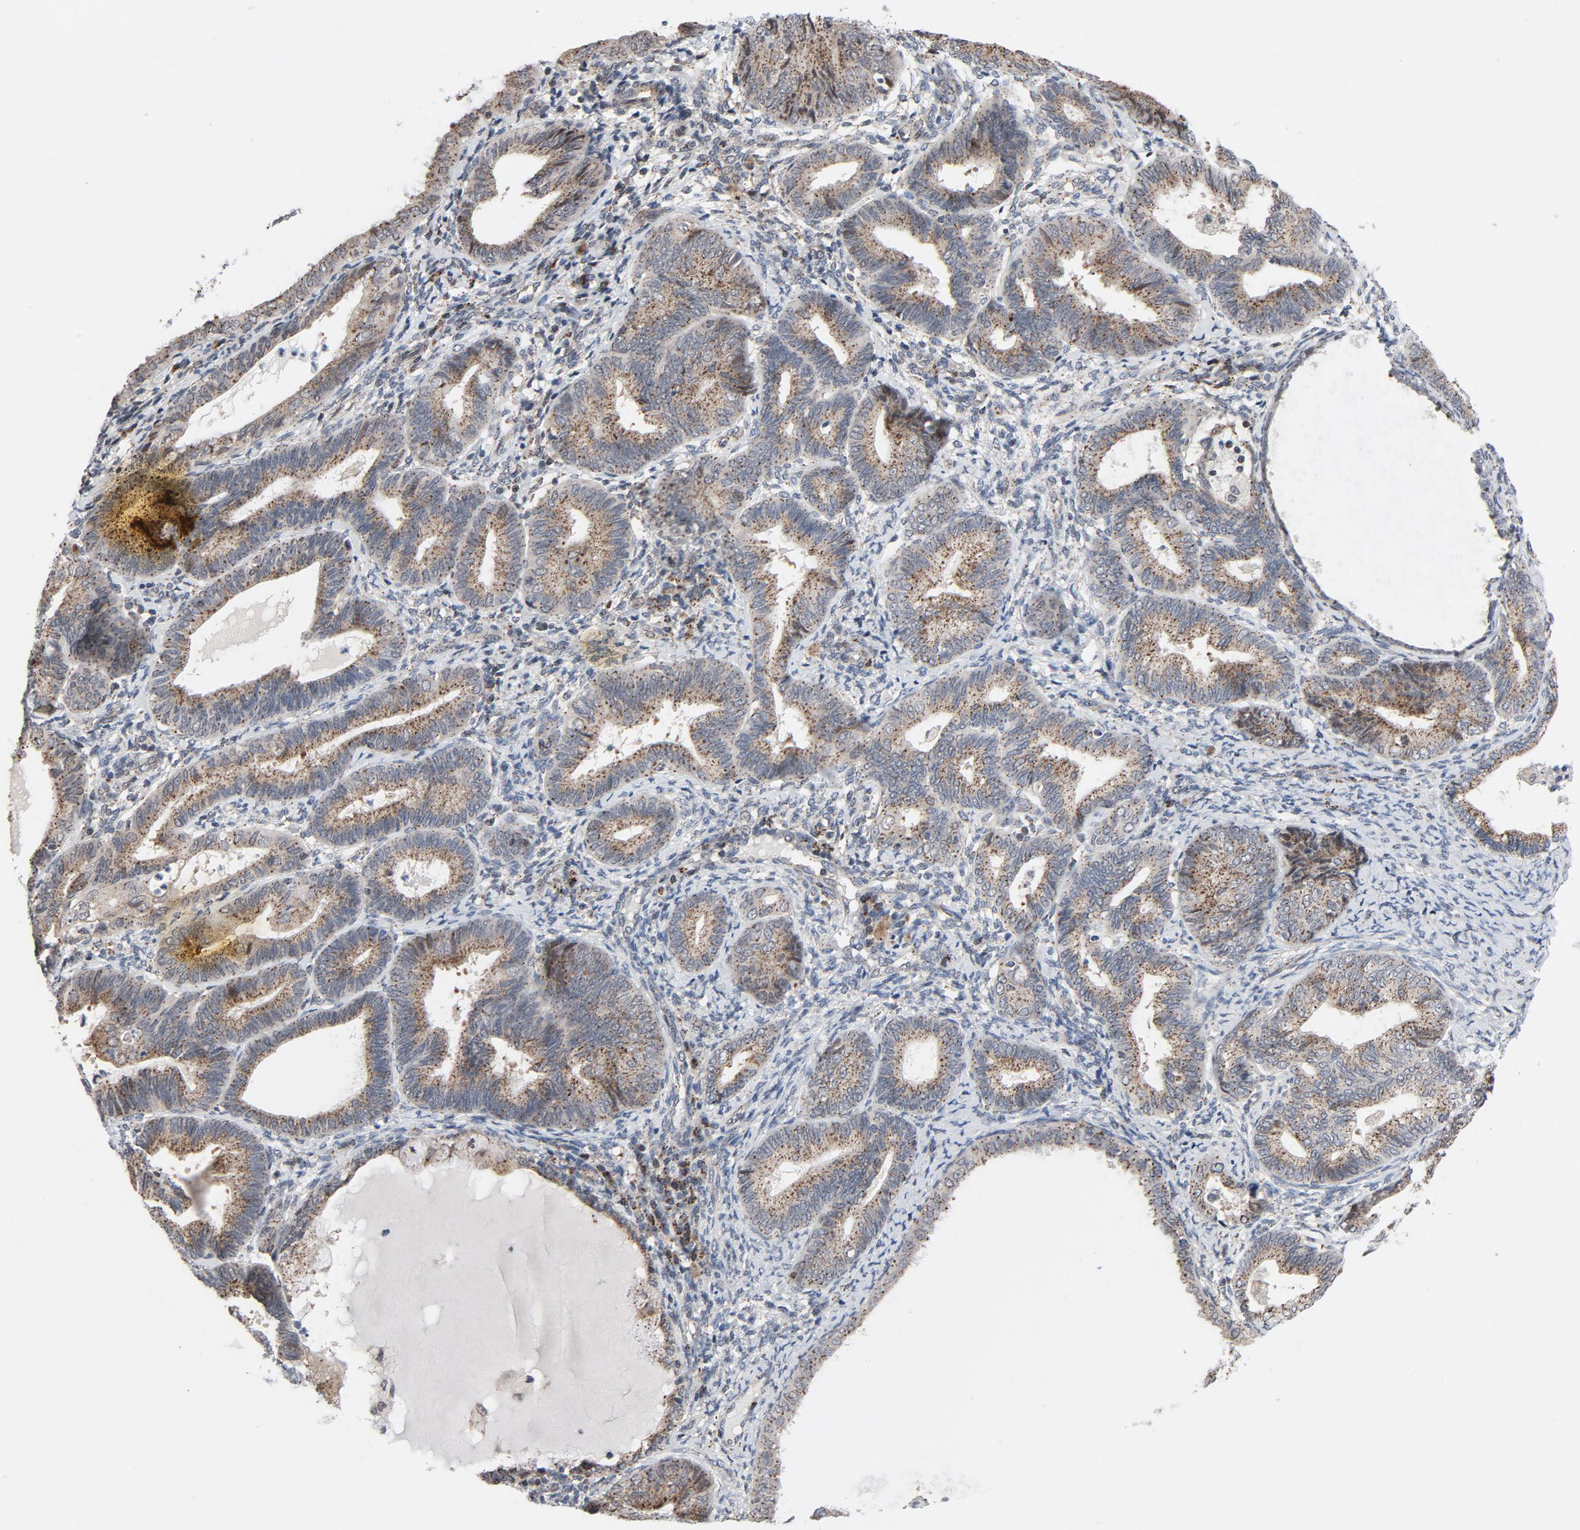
{"staining": {"intensity": "weak", "quantity": ">75%", "location": "cytoplasmic/membranous"}, "tissue": "endometrial cancer", "cell_type": "Tumor cells", "image_type": "cancer", "snomed": [{"axis": "morphology", "description": "Adenocarcinoma, NOS"}, {"axis": "topography", "description": "Endometrium"}], "caption": "The photomicrograph reveals immunohistochemical staining of endometrial cancer. There is weak cytoplasmic/membranous positivity is identified in about >75% of tumor cells.", "gene": "RPL12", "patient": {"sex": "female", "age": 63}}